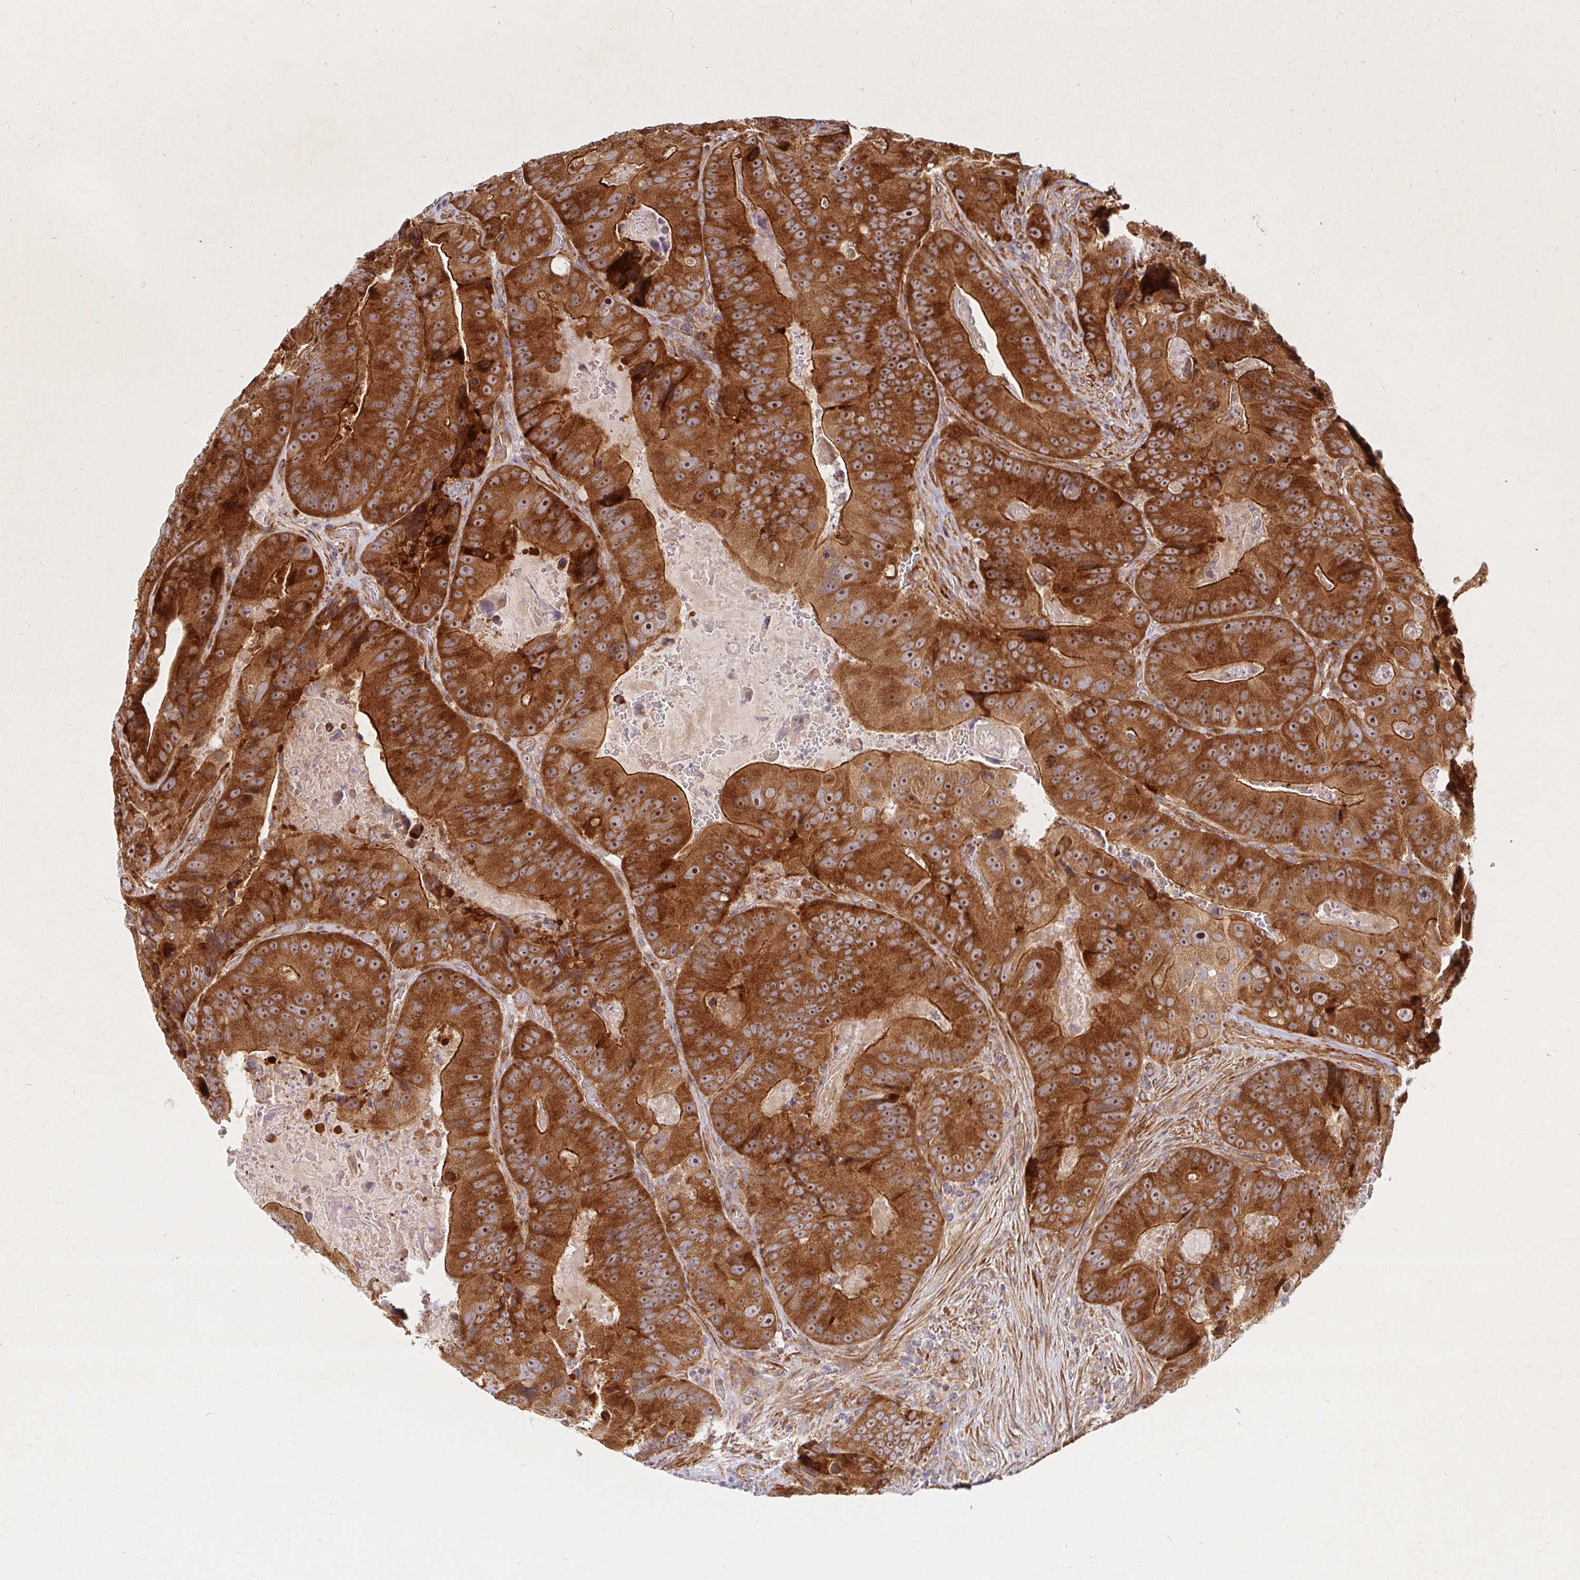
{"staining": {"intensity": "strong", "quantity": ">75%", "location": "cytoplasmic/membranous"}, "tissue": "colorectal cancer", "cell_type": "Tumor cells", "image_type": "cancer", "snomed": [{"axis": "morphology", "description": "Adenocarcinoma, NOS"}, {"axis": "topography", "description": "Colon"}], "caption": "IHC of colorectal cancer displays high levels of strong cytoplasmic/membranous expression in about >75% of tumor cells. (Brightfield microscopy of DAB IHC at high magnification).", "gene": "BTF3", "patient": {"sex": "female", "age": 86}}